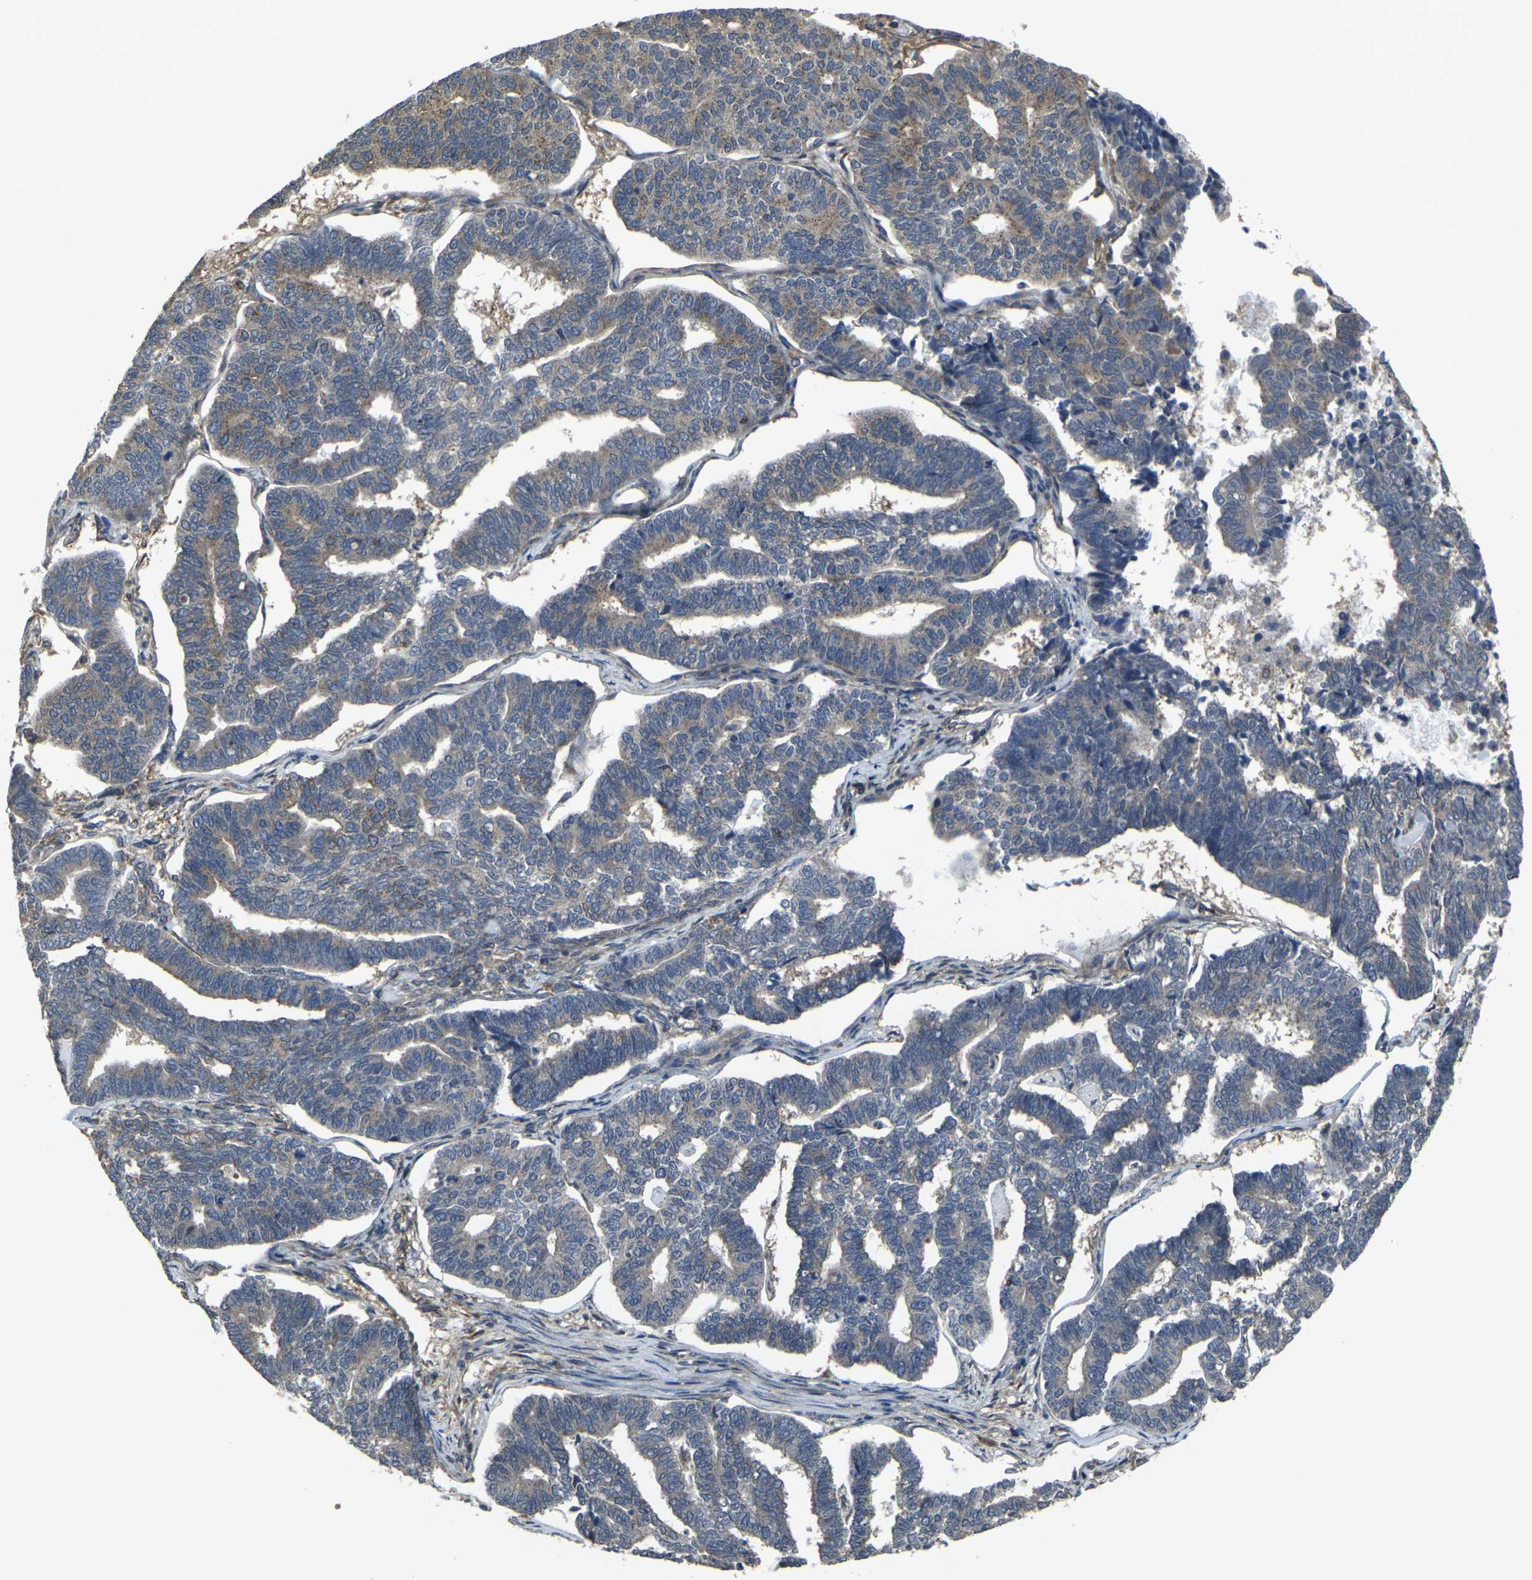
{"staining": {"intensity": "weak", "quantity": ">75%", "location": "cytoplasmic/membranous"}, "tissue": "endometrial cancer", "cell_type": "Tumor cells", "image_type": "cancer", "snomed": [{"axis": "morphology", "description": "Adenocarcinoma, NOS"}, {"axis": "topography", "description": "Endometrium"}], "caption": "Protein staining displays weak cytoplasmic/membranous staining in approximately >75% of tumor cells in endometrial cancer (adenocarcinoma). Nuclei are stained in blue.", "gene": "PRKACB", "patient": {"sex": "female", "age": 70}}